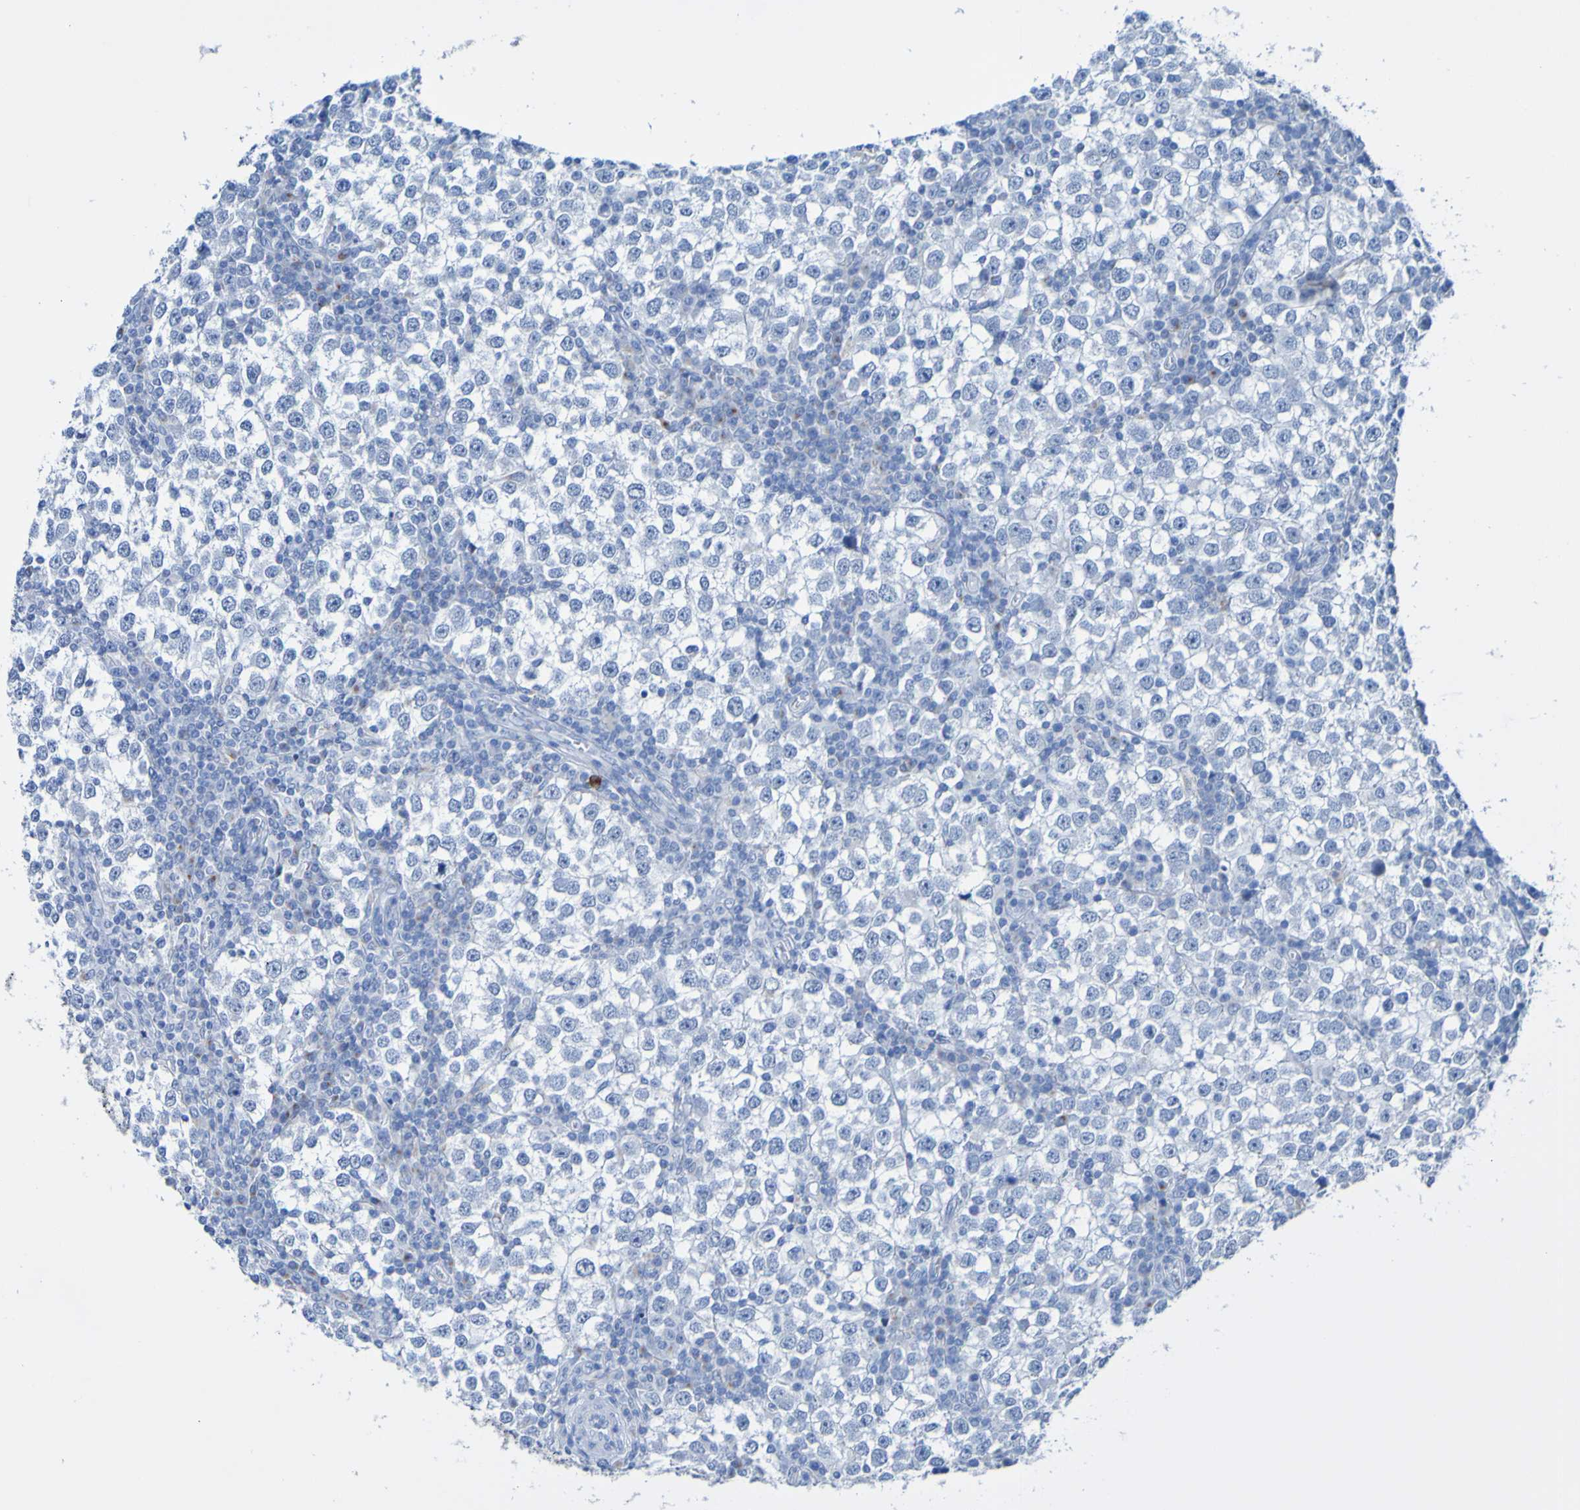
{"staining": {"intensity": "negative", "quantity": "none", "location": "none"}, "tissue": "testis cancer", "cell_type": "Tumor cells", "image_type": "cancer", "snomed": [{"axis": "morphology", "description": "Seminoma, NOS"}, {"axis": "topography", "description": "Testis"}], "caption": "Image shows no significant protein expression in tumor cells of testis cancer.", "gene": "ACMSD", "patient": {"sex": "male", "age": 65}}